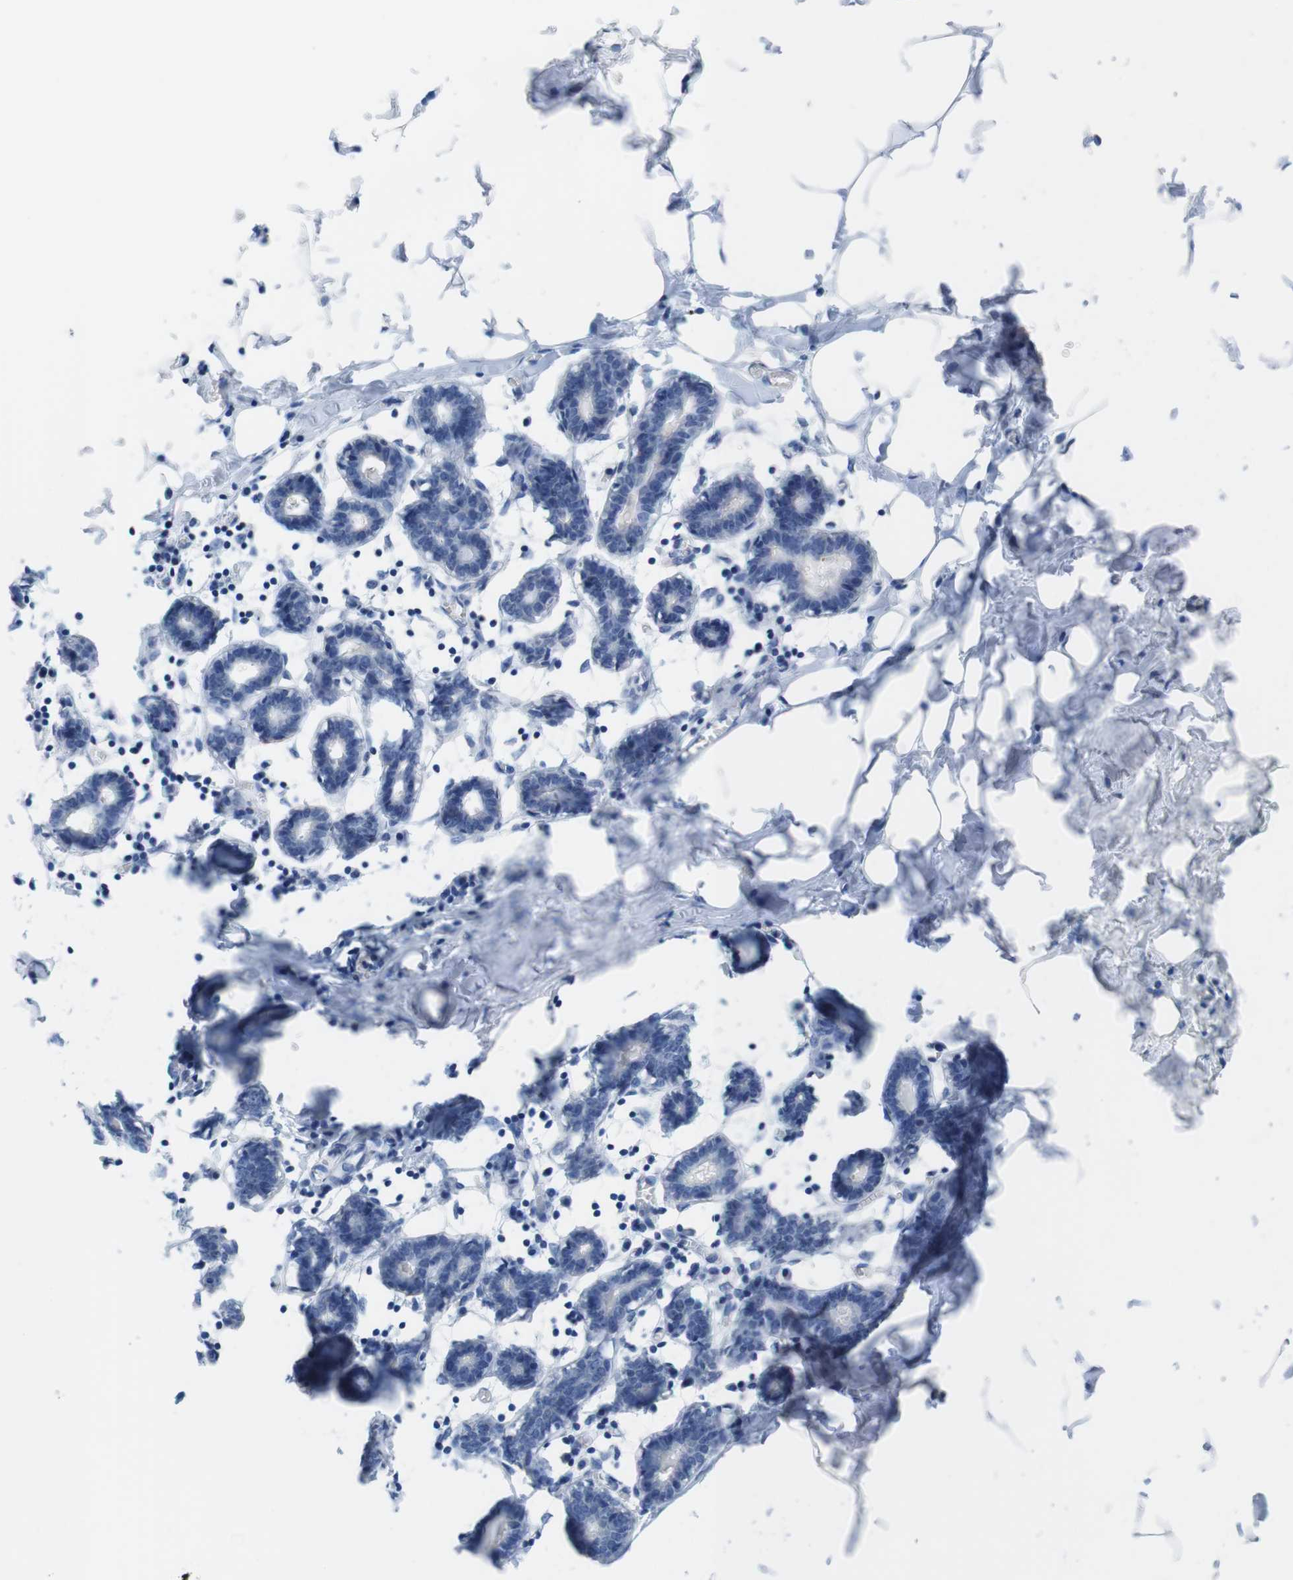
{"staining": {"intensity": "negative", "quantity": "none", "location": "none"}, "tissue": "breast", "cell_type": "Adipocytes", "image_type": "normal", "snomed": [{"axis": "morphology", "description": "Normal tissue, NOS"}, {"axis": "topography", "description": "Breast"}], "caption": "Protein analysis of unremarkable breast displays no significant staining in adipocytes.", "gene": "PREX2", "patient": {"sex": "female", "age": 27}}